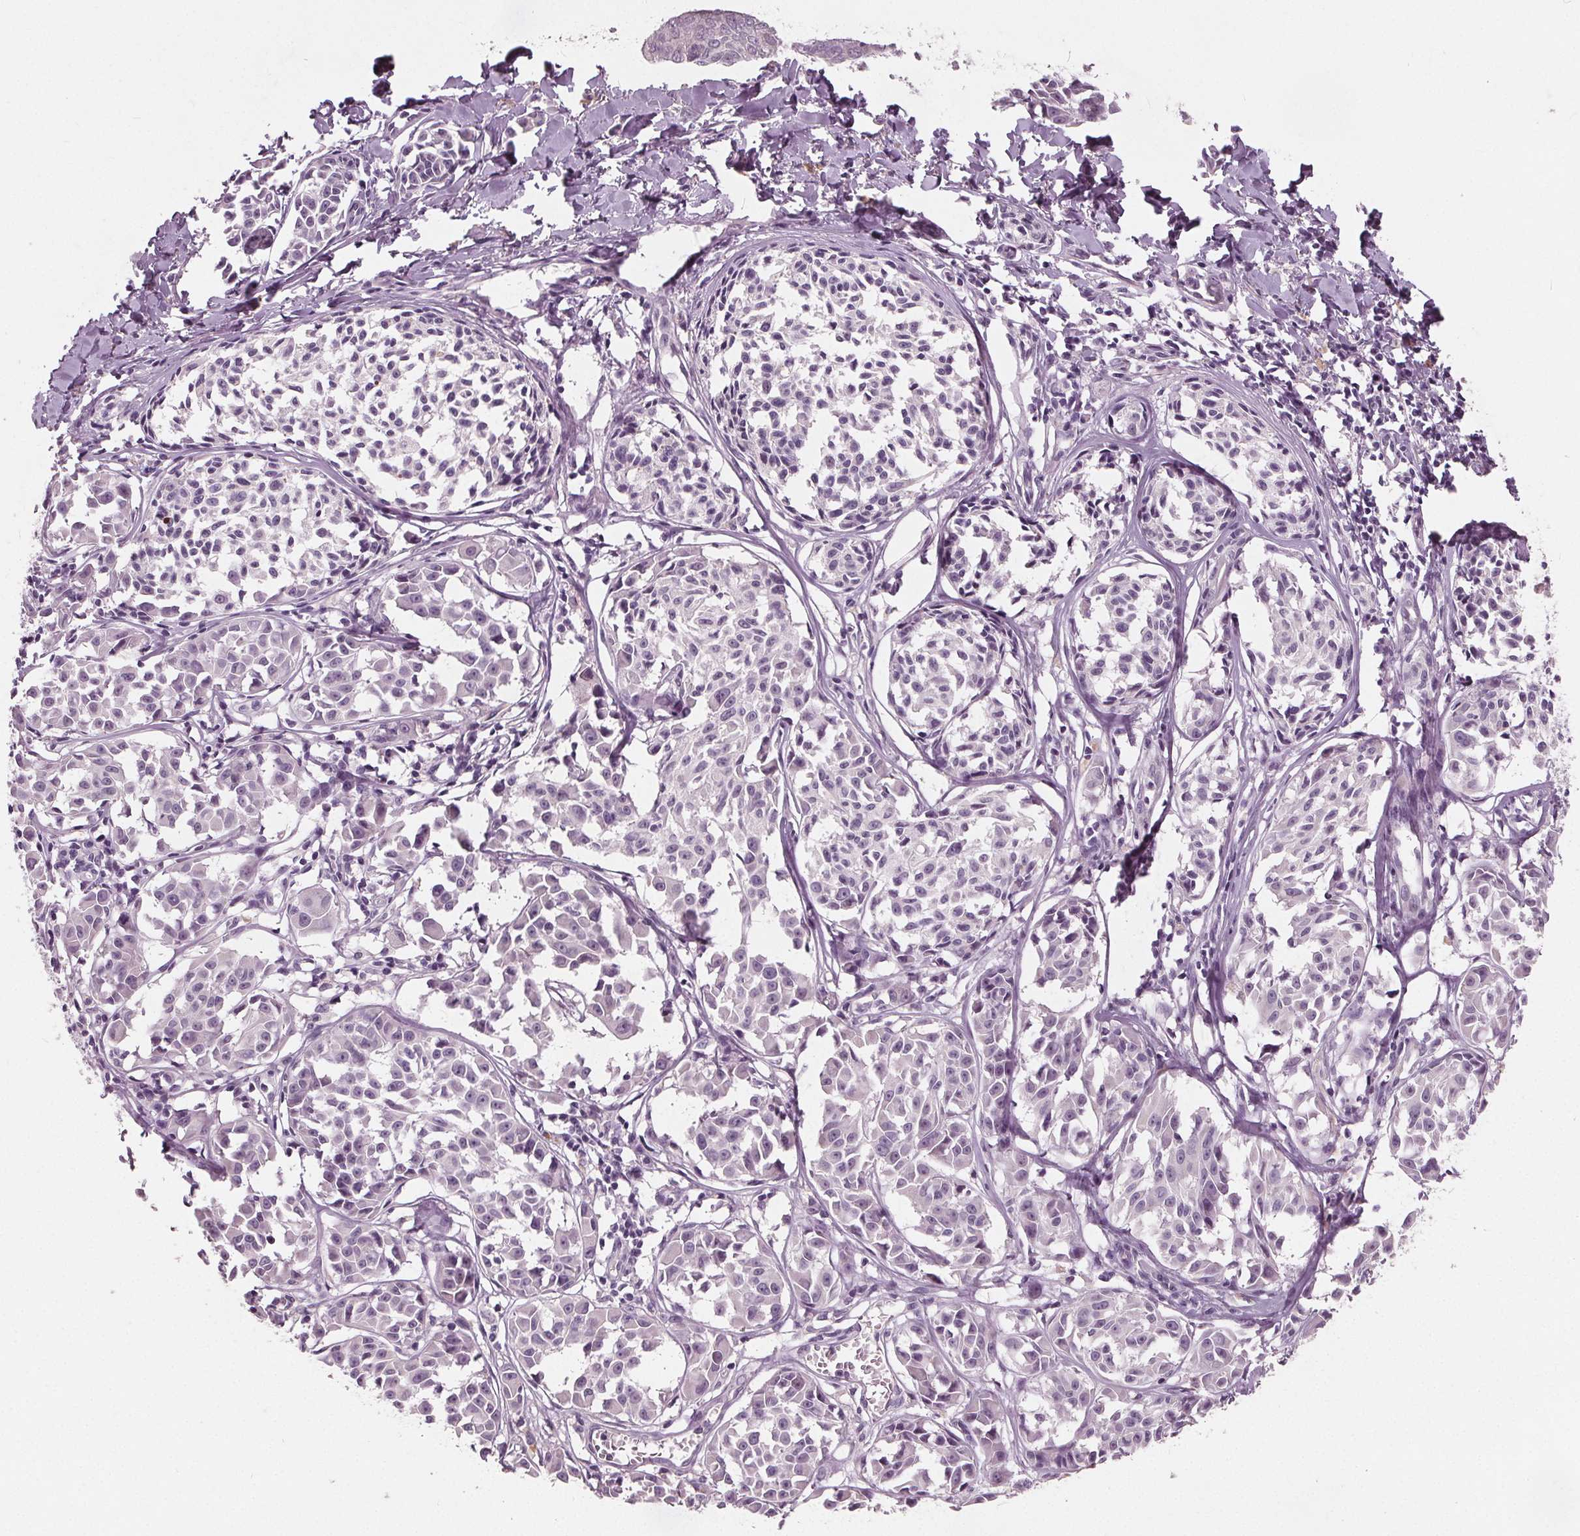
{"staining": {"intensity": "negative", "quantity": "none", "location": "none"}, "tissue": "melanoma", "cell_type": "Tumor cells", "image_type": "cancer", "snomed": [{"axis": "morphology", "description": "Malignant melanoma, NOS"}, {"axis": "topography", "description": "Skin"}], "caption": "High power microscopy photomicrograph of an immunohistochemistry (IHC) image of malignant melanoma, revealing no significant staining in tumor cells.", "gene": "TKFC", "patient": {"sex": "male", "age": 51}}